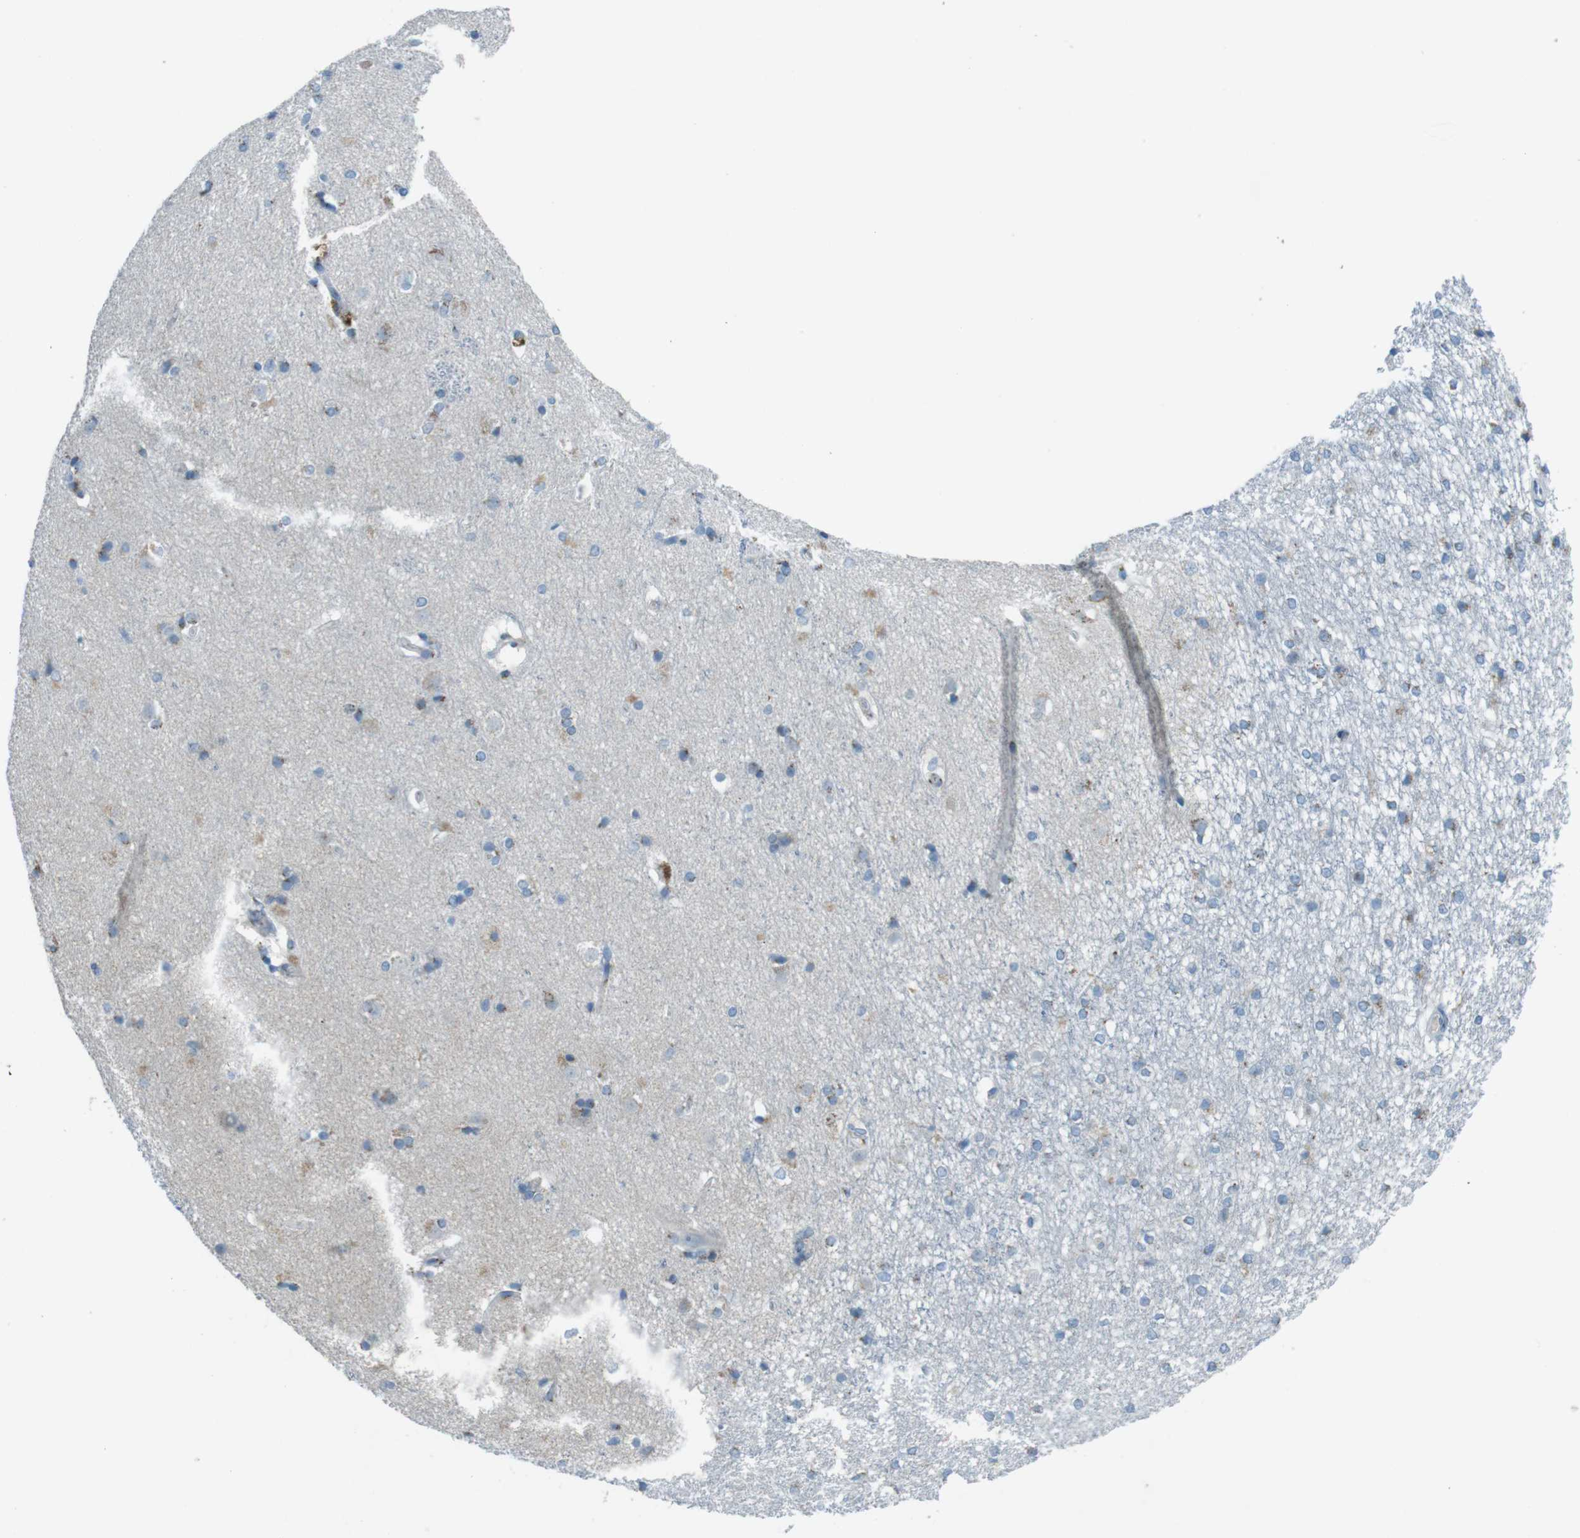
{"staining": {"intensity": "moderate", "quantity": "<25%", "location": "cytoplasmic/membranous"}, "tissue": "caudate", "cell_type": "Glial cells", "image_type": "normal", "snomed": [{"axis": "morphology", "description": "Normal tissue, NOS"}, {"axis": "topography", "description": "Lateral ventricle wall"}], "caption": "IHC (DAB (3,3'-diaminobenzidine)) staining of benign caudate exhibits moderate cytoplasmic/membranous protein staining in approximately <25% of glial cells.", "gene": "TXNDC15", "patient": {"sex": "female", "age": 19}}